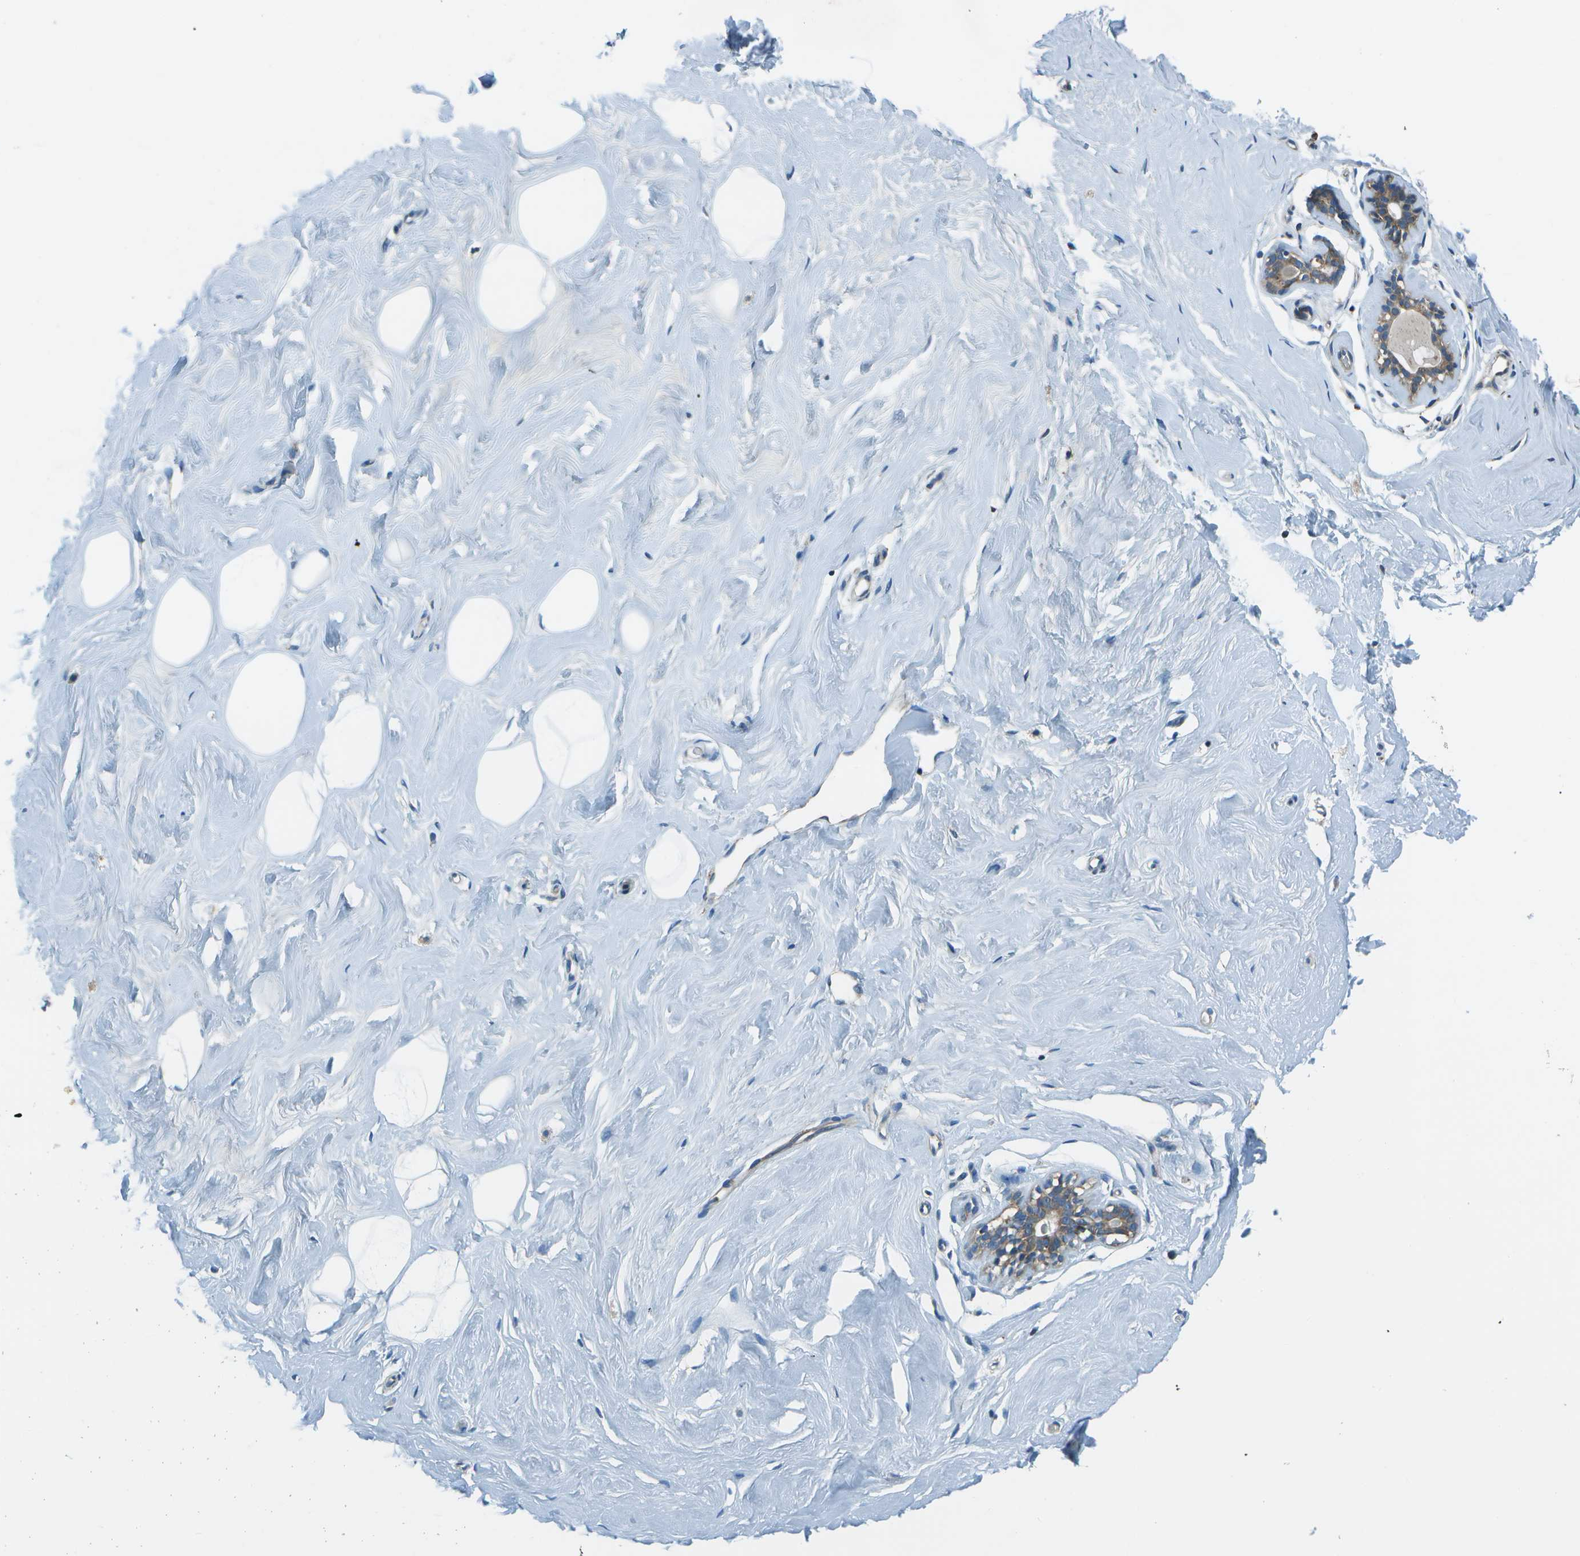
{"staining": {"intensity": "negative", "quantity": "none", "location": "none"}, "tissue": "breast", "cell_type": "Adipocytes", "image_type": "normal", "snomed": [{"axis": "morphology", "description": "Normal tissue, NOS"}, {"axis": "topography", "description": "Breast"}], "caption": "Immunohistochemistry histopathology image of normal breast stained for a protein (brown), which displays no positivity in adipocytes.", "gene": "TMEM51", "patient": {"sex": "female", "age": 23}}